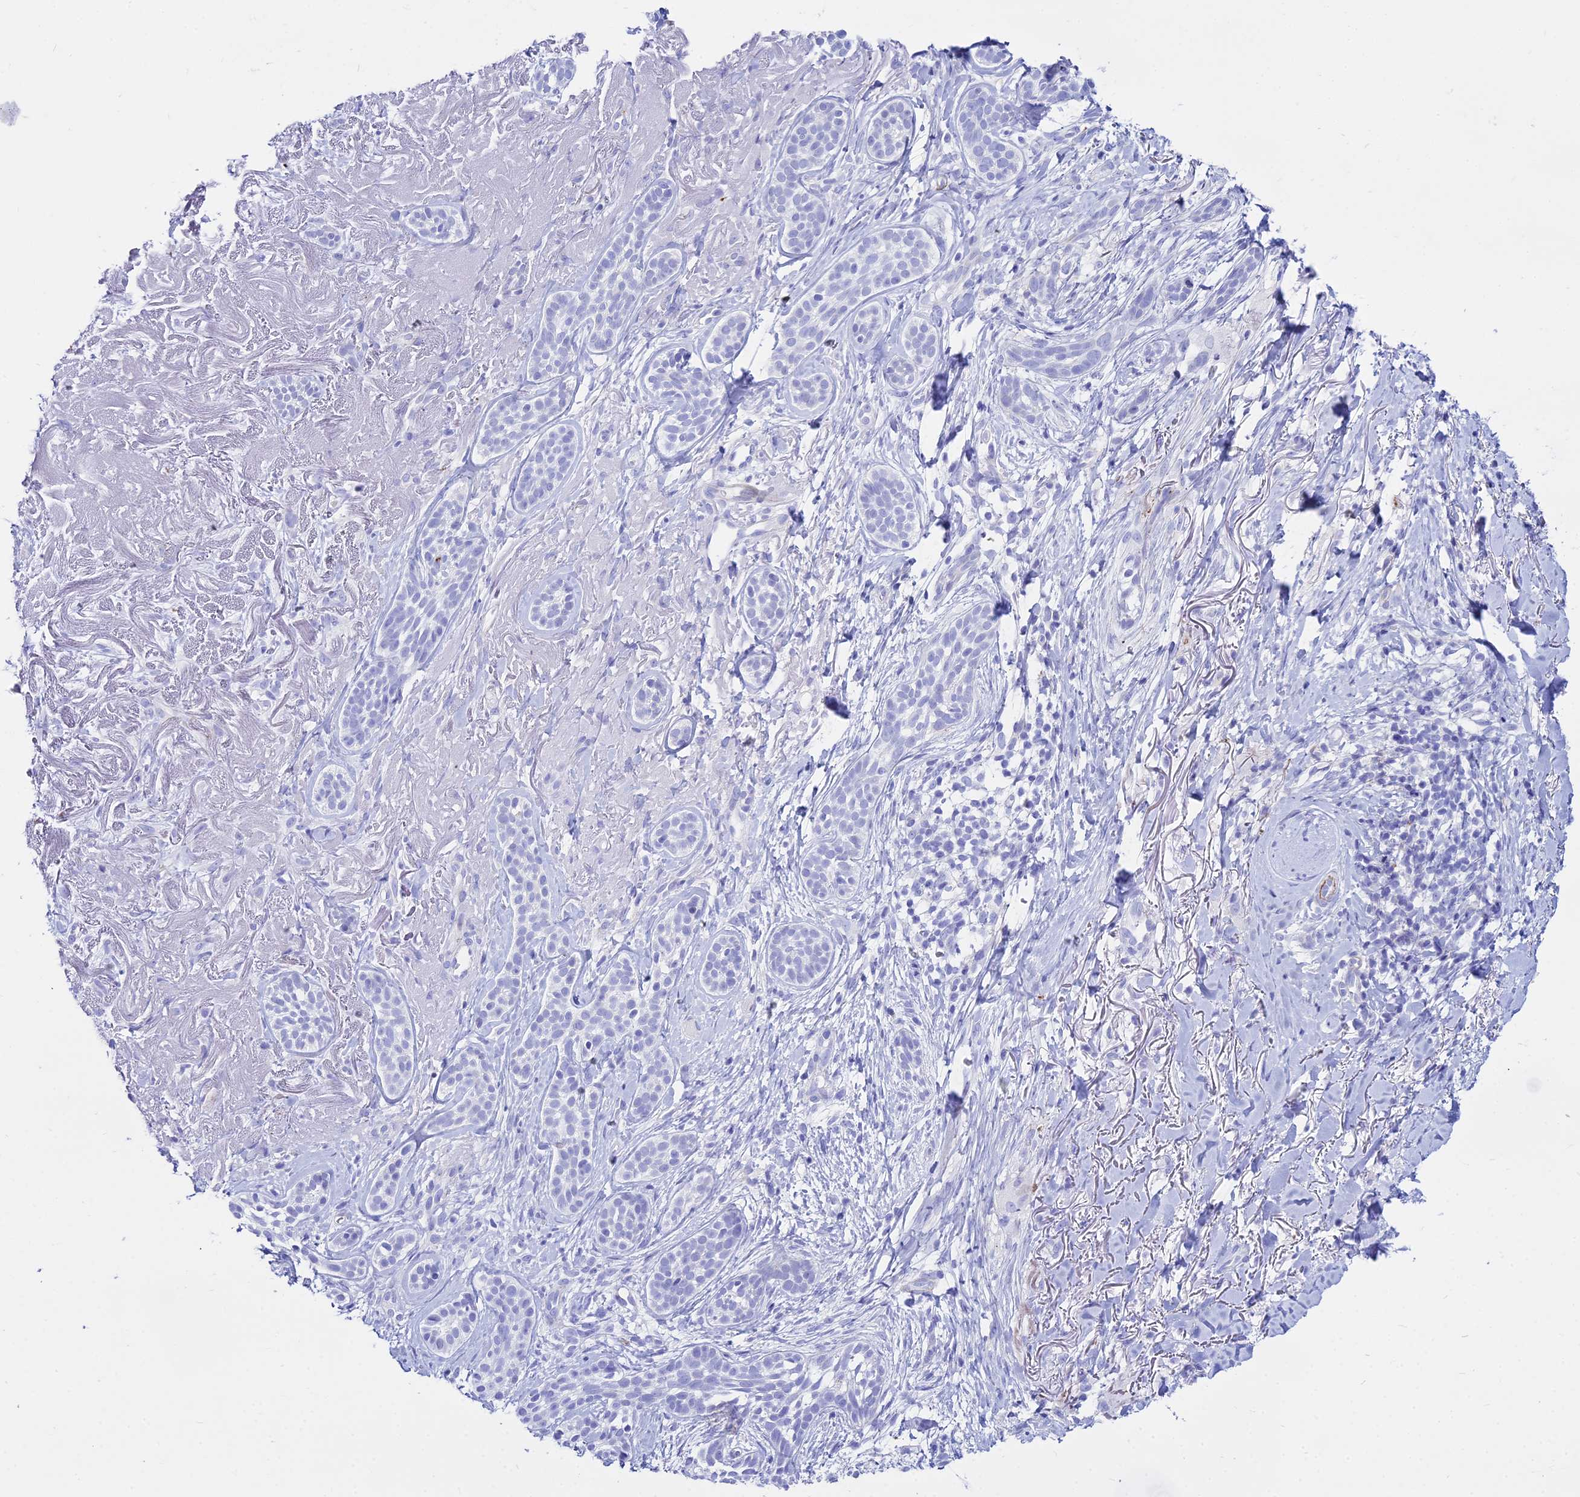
{"staining": {"intensity": "negative", "quantity": "none", "location": "none"}, "tissue": "skin cancer", "cell_type": "Tumor cells", "image_type": "cancer", "snomed": [{"axis": "morphology", "description": "Basal cell carcinoma"}, {"axis": "topography", "description": "Skin"}], "caption": "Tumor cells show no significant protein staining in skin cancer (basal cell carcinoma).", "gene": "DLX1", "patient": {"sex": "male", "age": 71}}